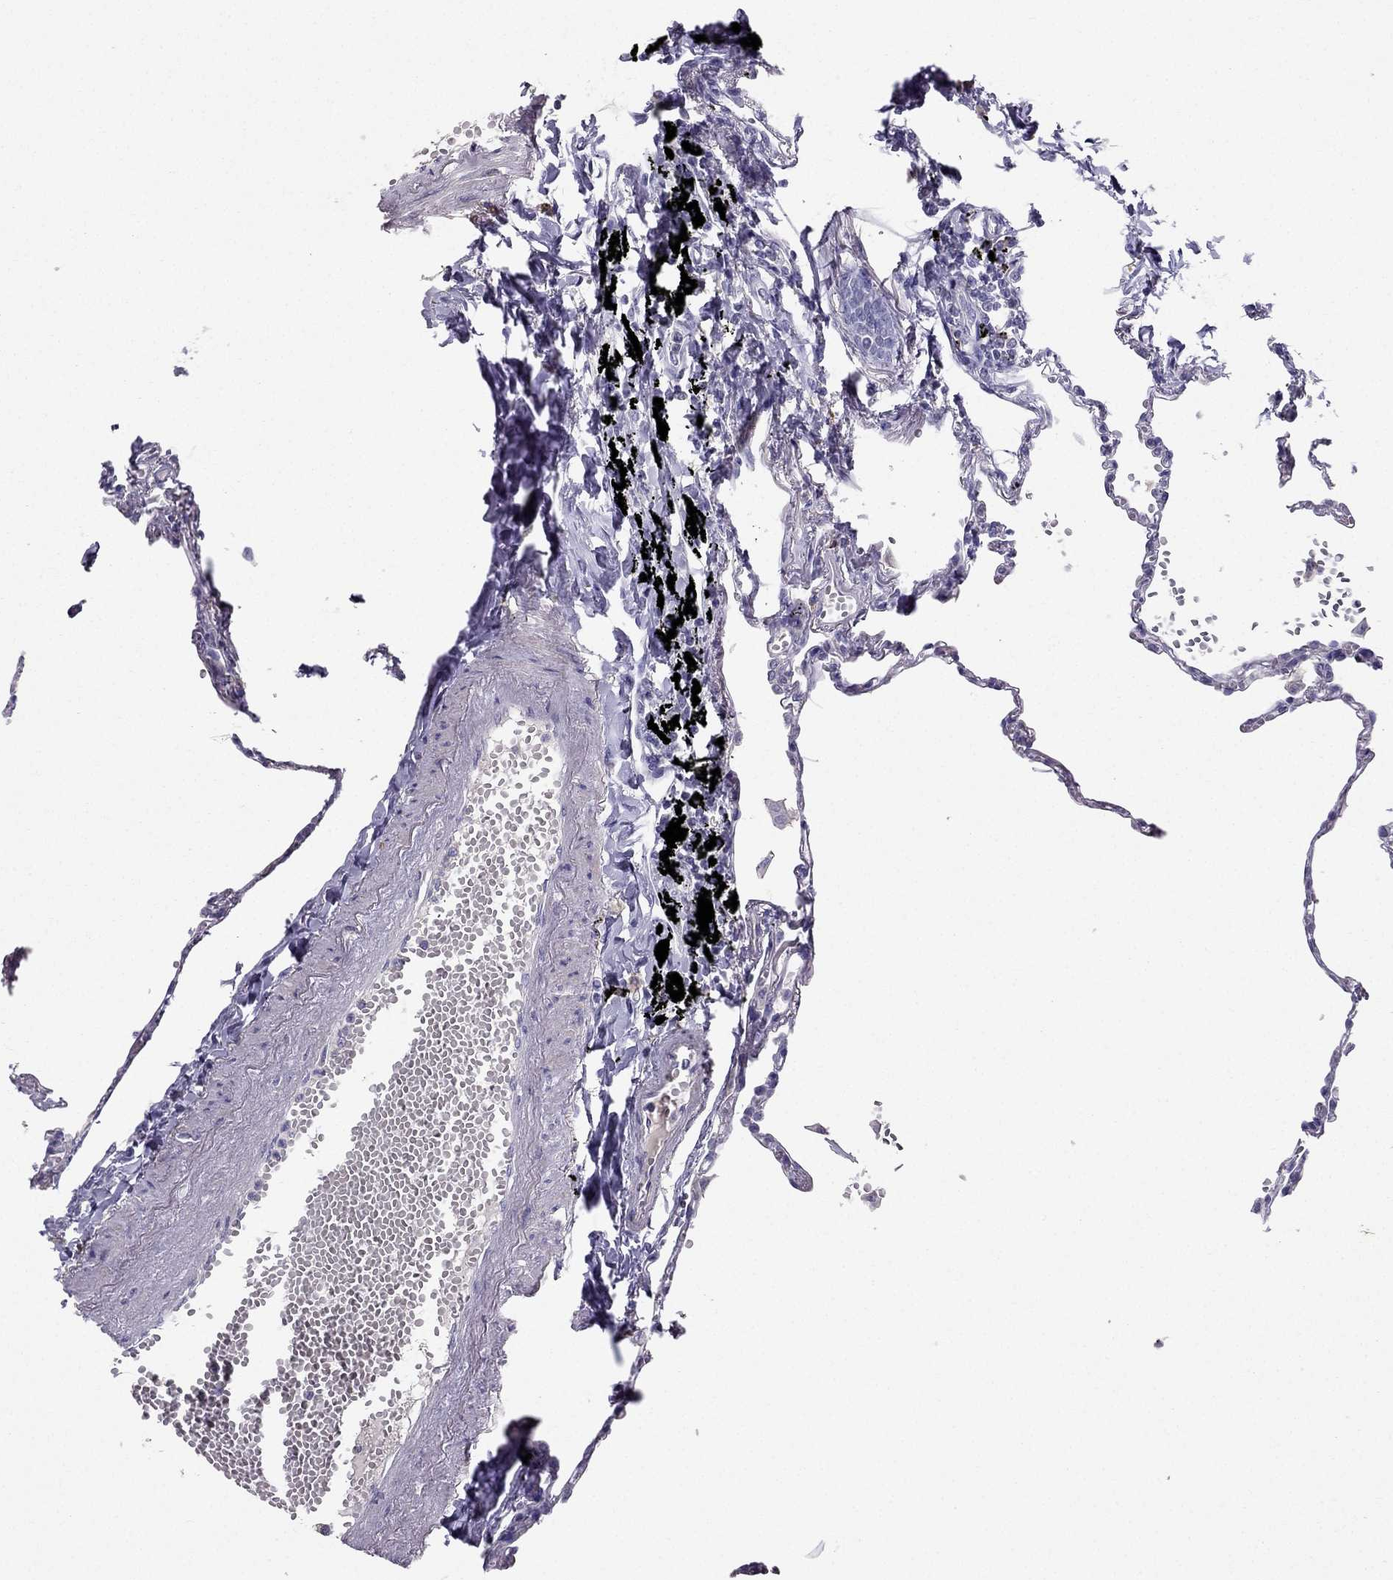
{"staining": {"intensity": "negative", "quantity": "none", "location": "none"}, "tissue": "lung", "cell_type": "Alveolar cells", "image_type": "normal", "snomed": [{"axis": "morphology", "description": "Normal tissue, NOS"}, {"axis": "topography", "description": "Lung"}], "caption": "Alveolar cells show no significant expression in unremarkable lung.", "gene": "LMTK3", "patient": {"sex": "male", "age": 78}}